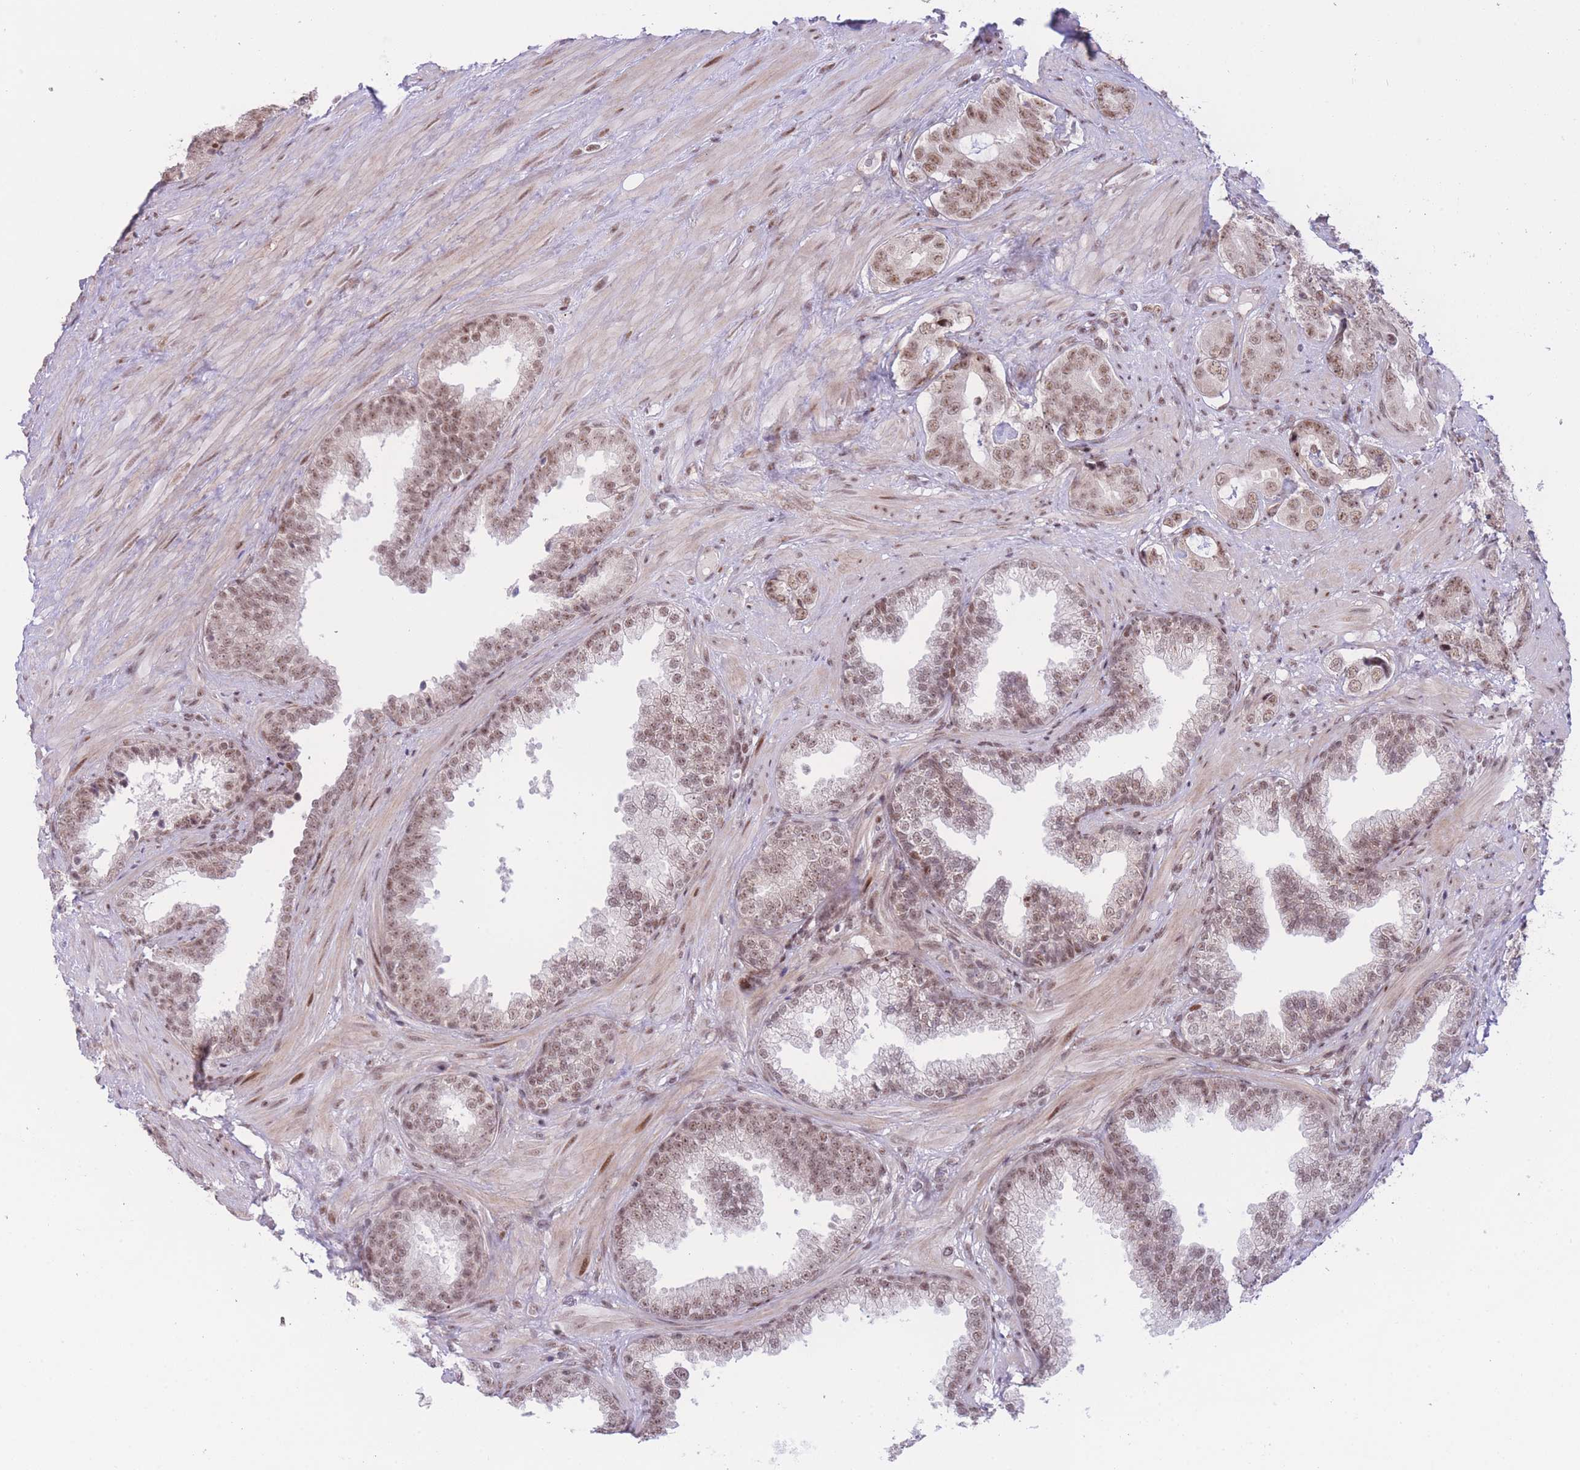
{"staining": {"intensity": "moderate", "quantity": "25%-75%", "location": "nuclear"}, "tissue": "prostate cancer", "cell_type": "Tumor cells", "image_type": "cancer", "snomed": [{"axis": "morphology", "description": "Adenocarcinoma, High grade"}, {"axis": "topography", "description": "Prostate"}], "caption": "IHC micrograph of neoplastic tissue: human prostate cancer (high-grade adenocarcinoma) stained using IHC shows medium levels of moderate protein expression localized specifically in the nuclear of tumor cells, appearing as a nuclear brown color.", "gene": "PCIF1", "patient": {"sex": "male", "age": 71}}